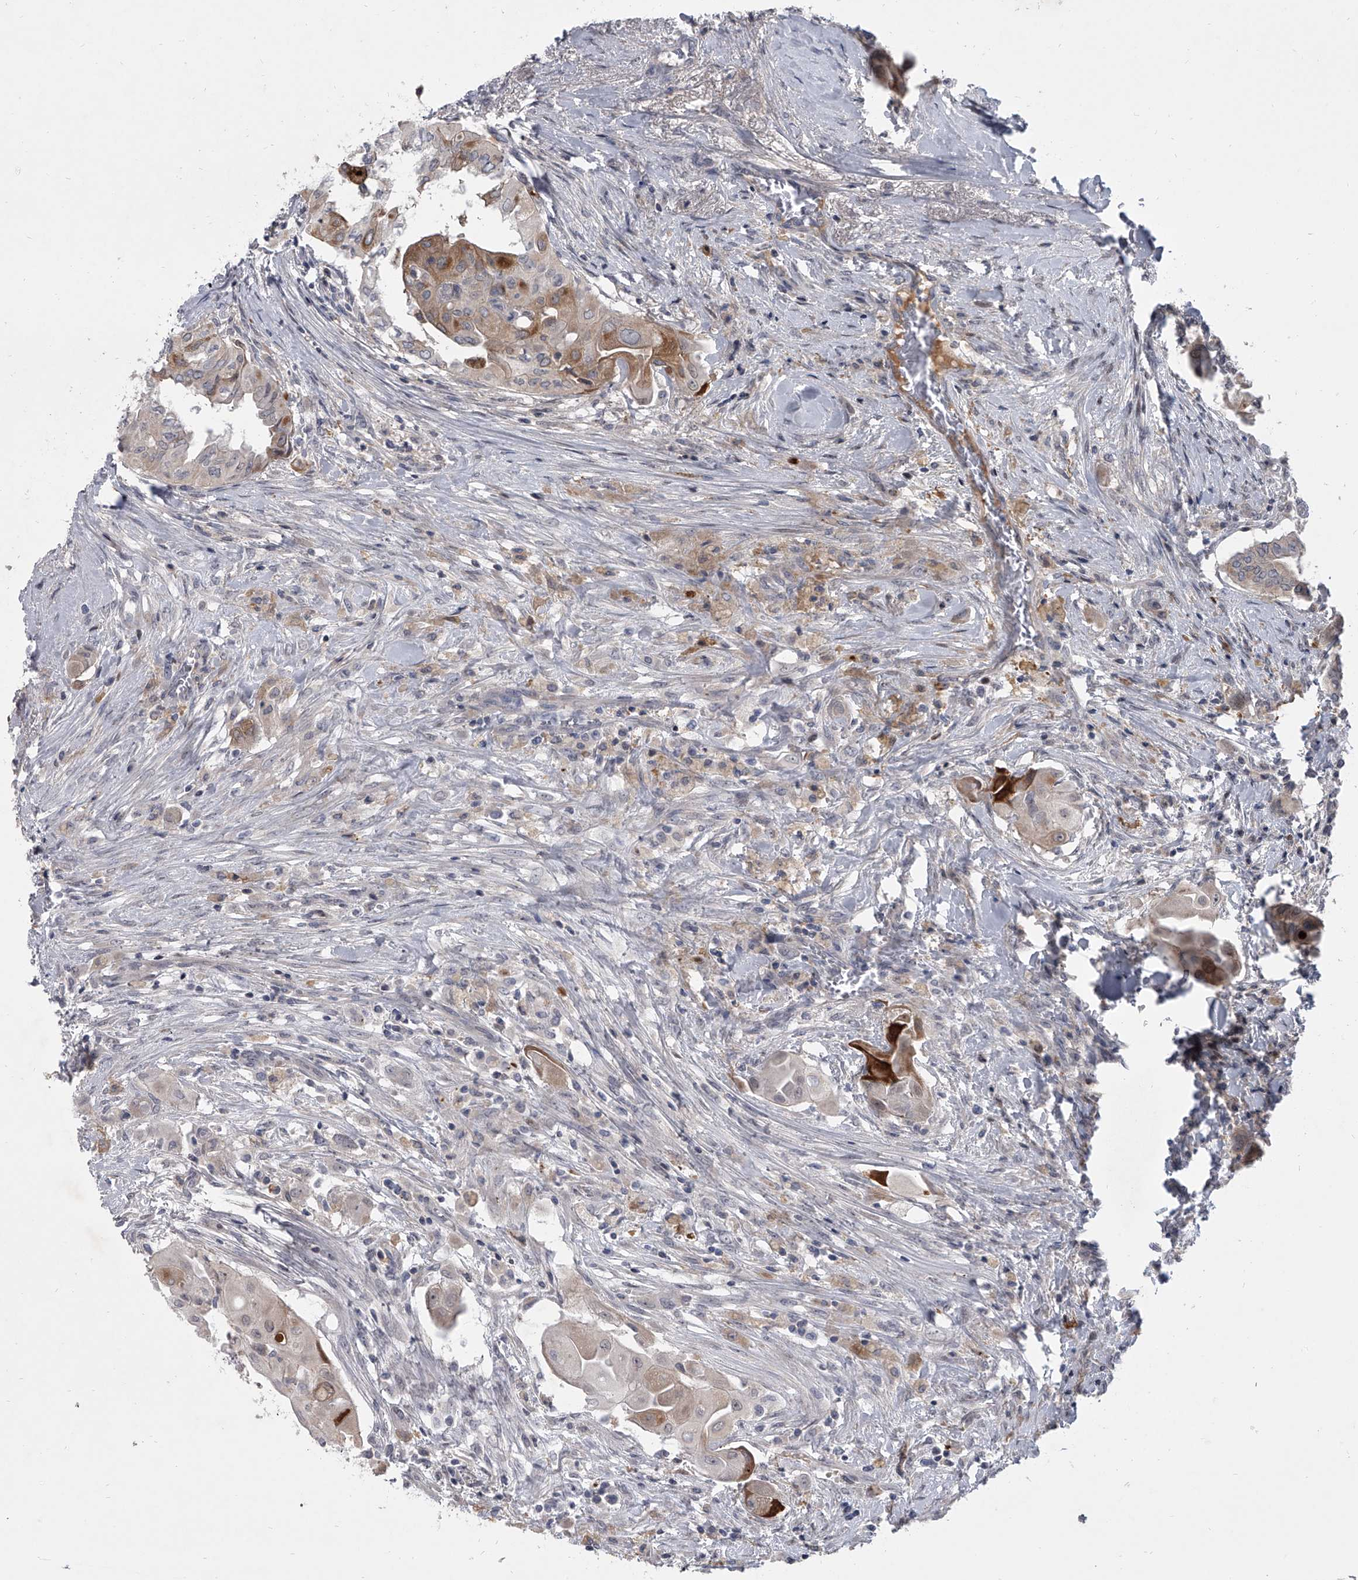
{"staining": {"intensity": "moderate", "quantity": "<25%", "location": "cytoplasmic/membranous"}, "tissue": "thyroid cancer", "cell_type": "Tumor cells", "image_type": "cancer", "snomed": [{"axis": "morphology", "description": "Papillary adenocarcinoma, NOS"}, {"axis": "topography", "description": "Thyroid gland"}], "caption": "Moderate cytoplasmic/membranous staining for a protein is present in approximately <25% of tumor cells of thyroid papillary adenocarcinoma using immunohistochemistry.", "gene": "HEATR6", "patient": {"sex": "female", "age": 59}}